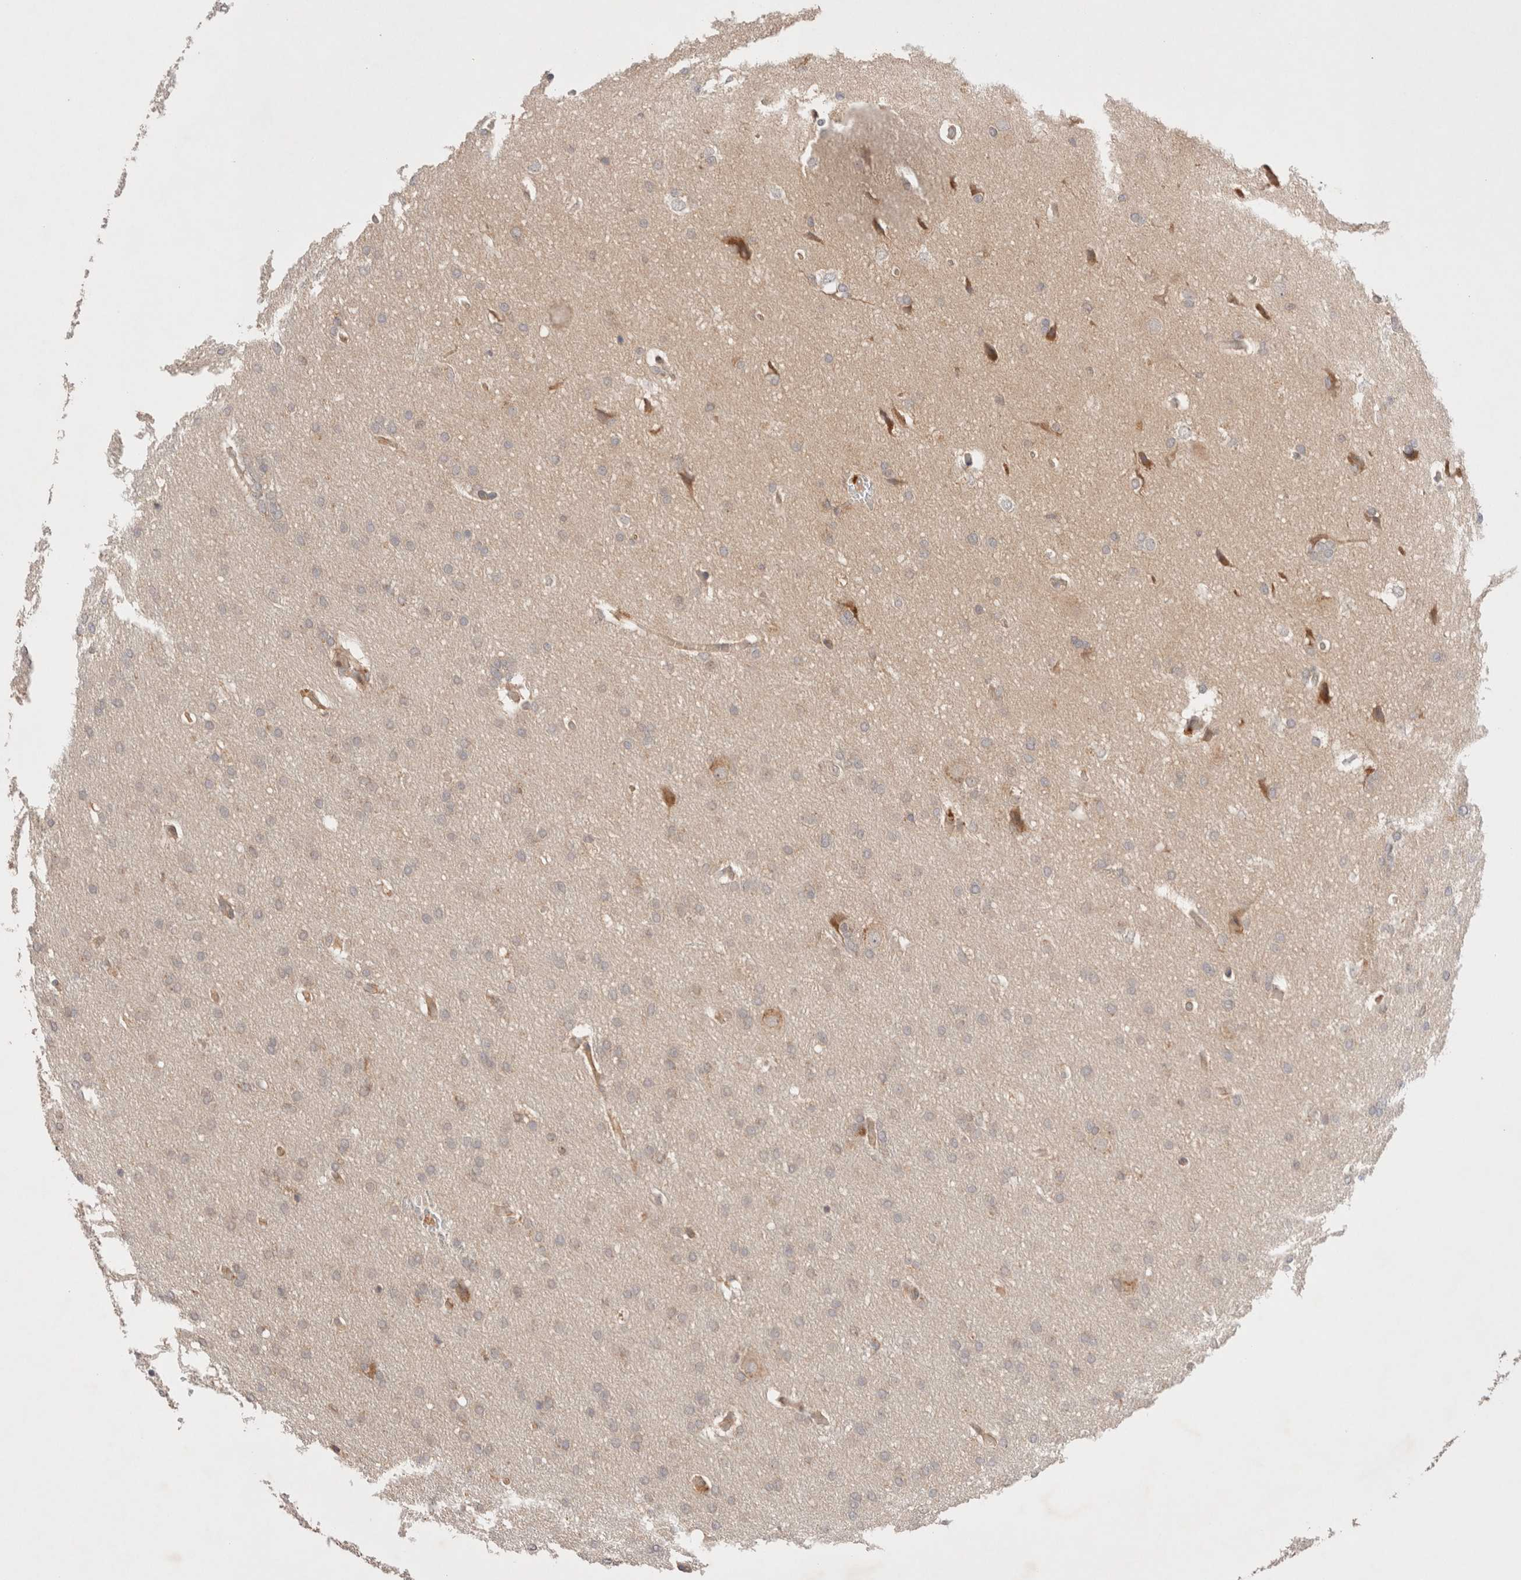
{"staining": {"intensity": "negative", "quantity": "none", "location": "none"}, "tissue": "glioma", "cell_type": "Tumor cells", "image_type": "cancer", "snomed": [{"axis": "morphology", "description": "Glioma, malignant, Low grade"}, {"axis": "topography", "description": "Brain"}], "caption": "IHC of malignant glioma (low-grade) displays no expression in tumor cells.", "gene": "CARNMT1", "patient": {"sex": "female", "age": 37}}